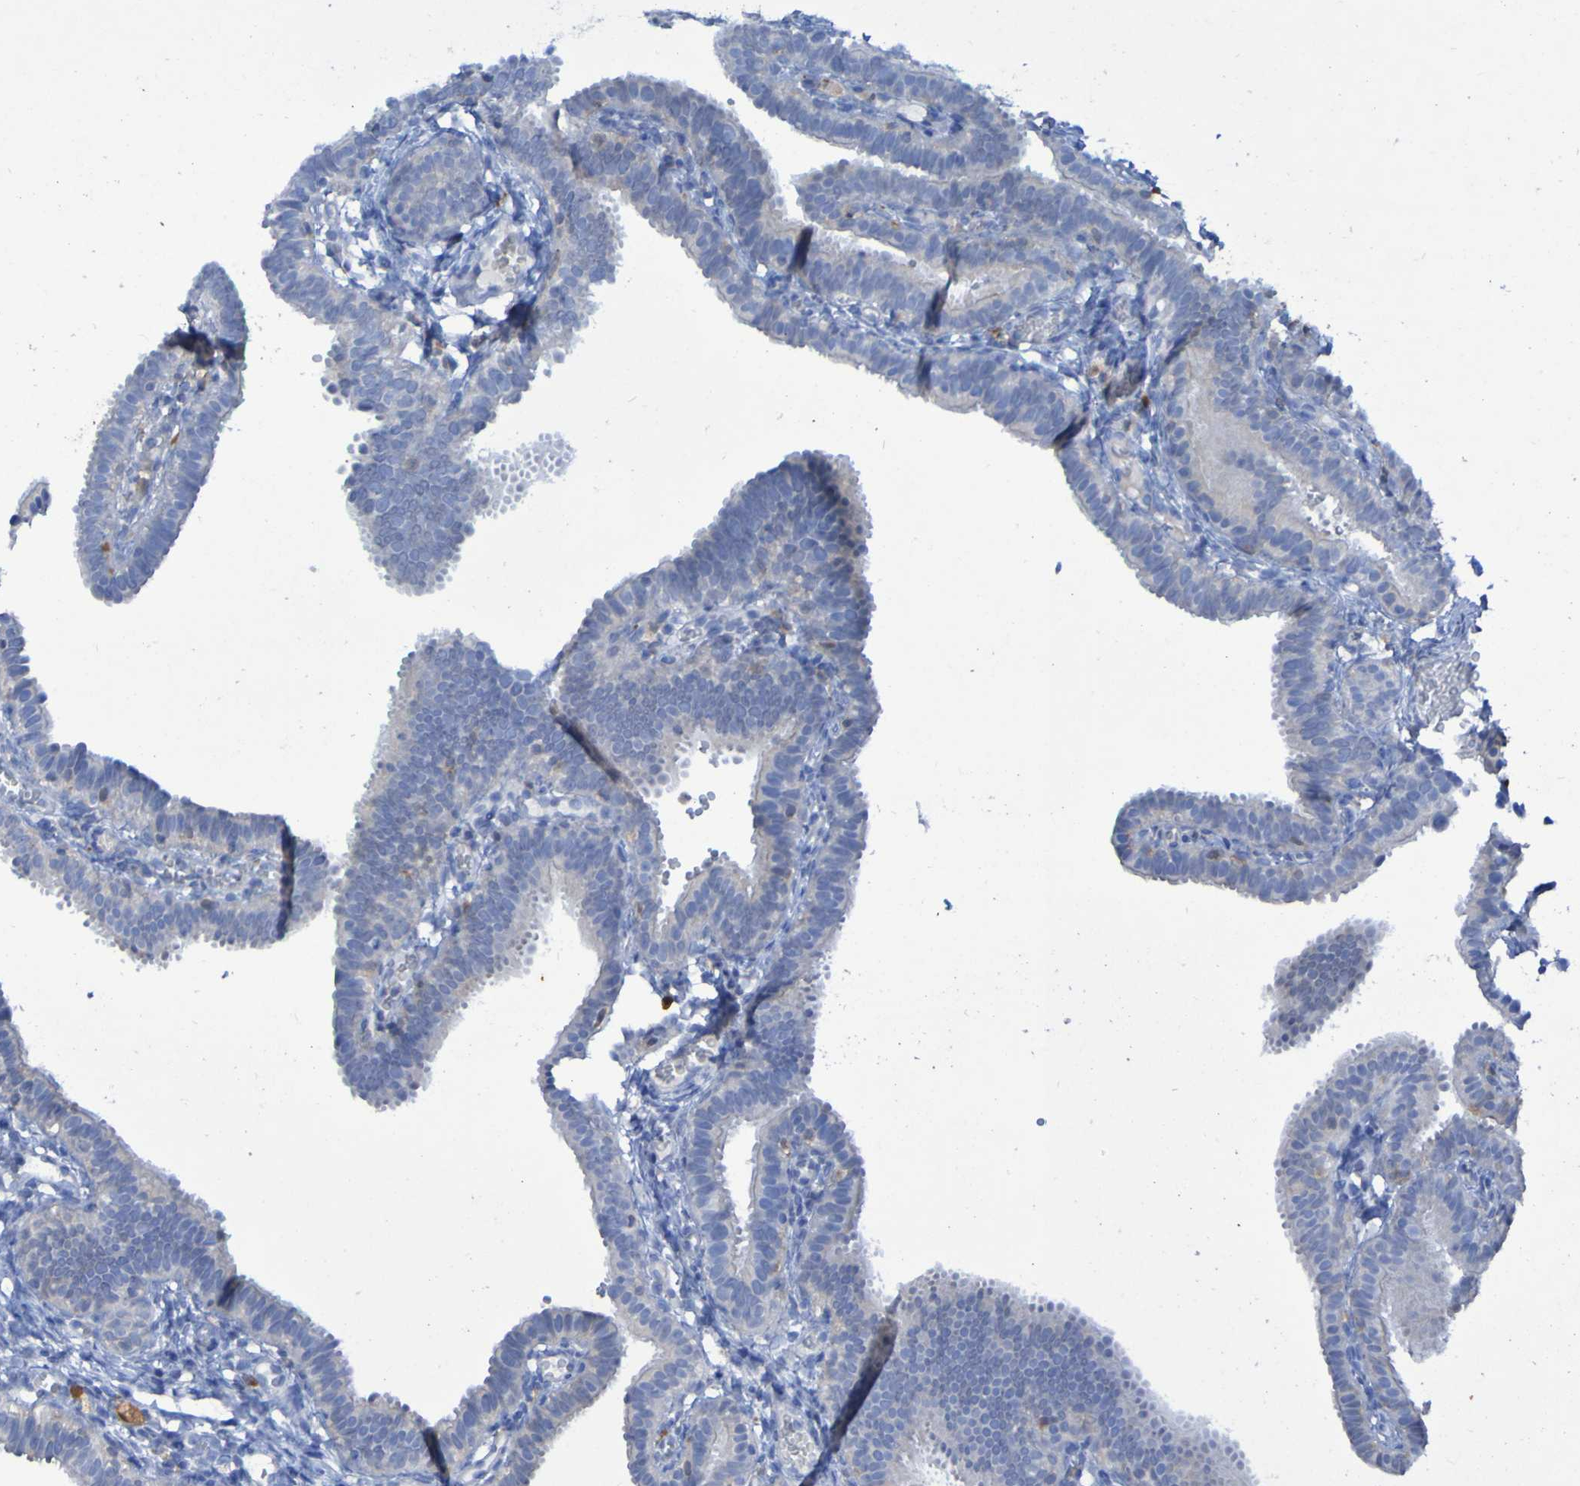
{"staining": {"intensity": "moderate", "quantity": "25%-75%", "location": "cytoplasmic/membranous"}, "tissue": "fallopian tube", "cell_type": "Glandular cells", "image_type": "normal", "snomed": [{"axis": "morphology", "description": "Normal tissue, NOS"}, {"axis": "topography", "description": "Fallopian tube"}, {"axis": "topography", "description": "Placenta"}], "caption": "Normal fallopian tube demonstrates moderate cytoplasmic/membranous positivity in approximately 25%-75% of glandular cells, visualized by immunohistochemistry.", "gene": "MPPE1", "patient": {"sex": "female", "age": 34}}